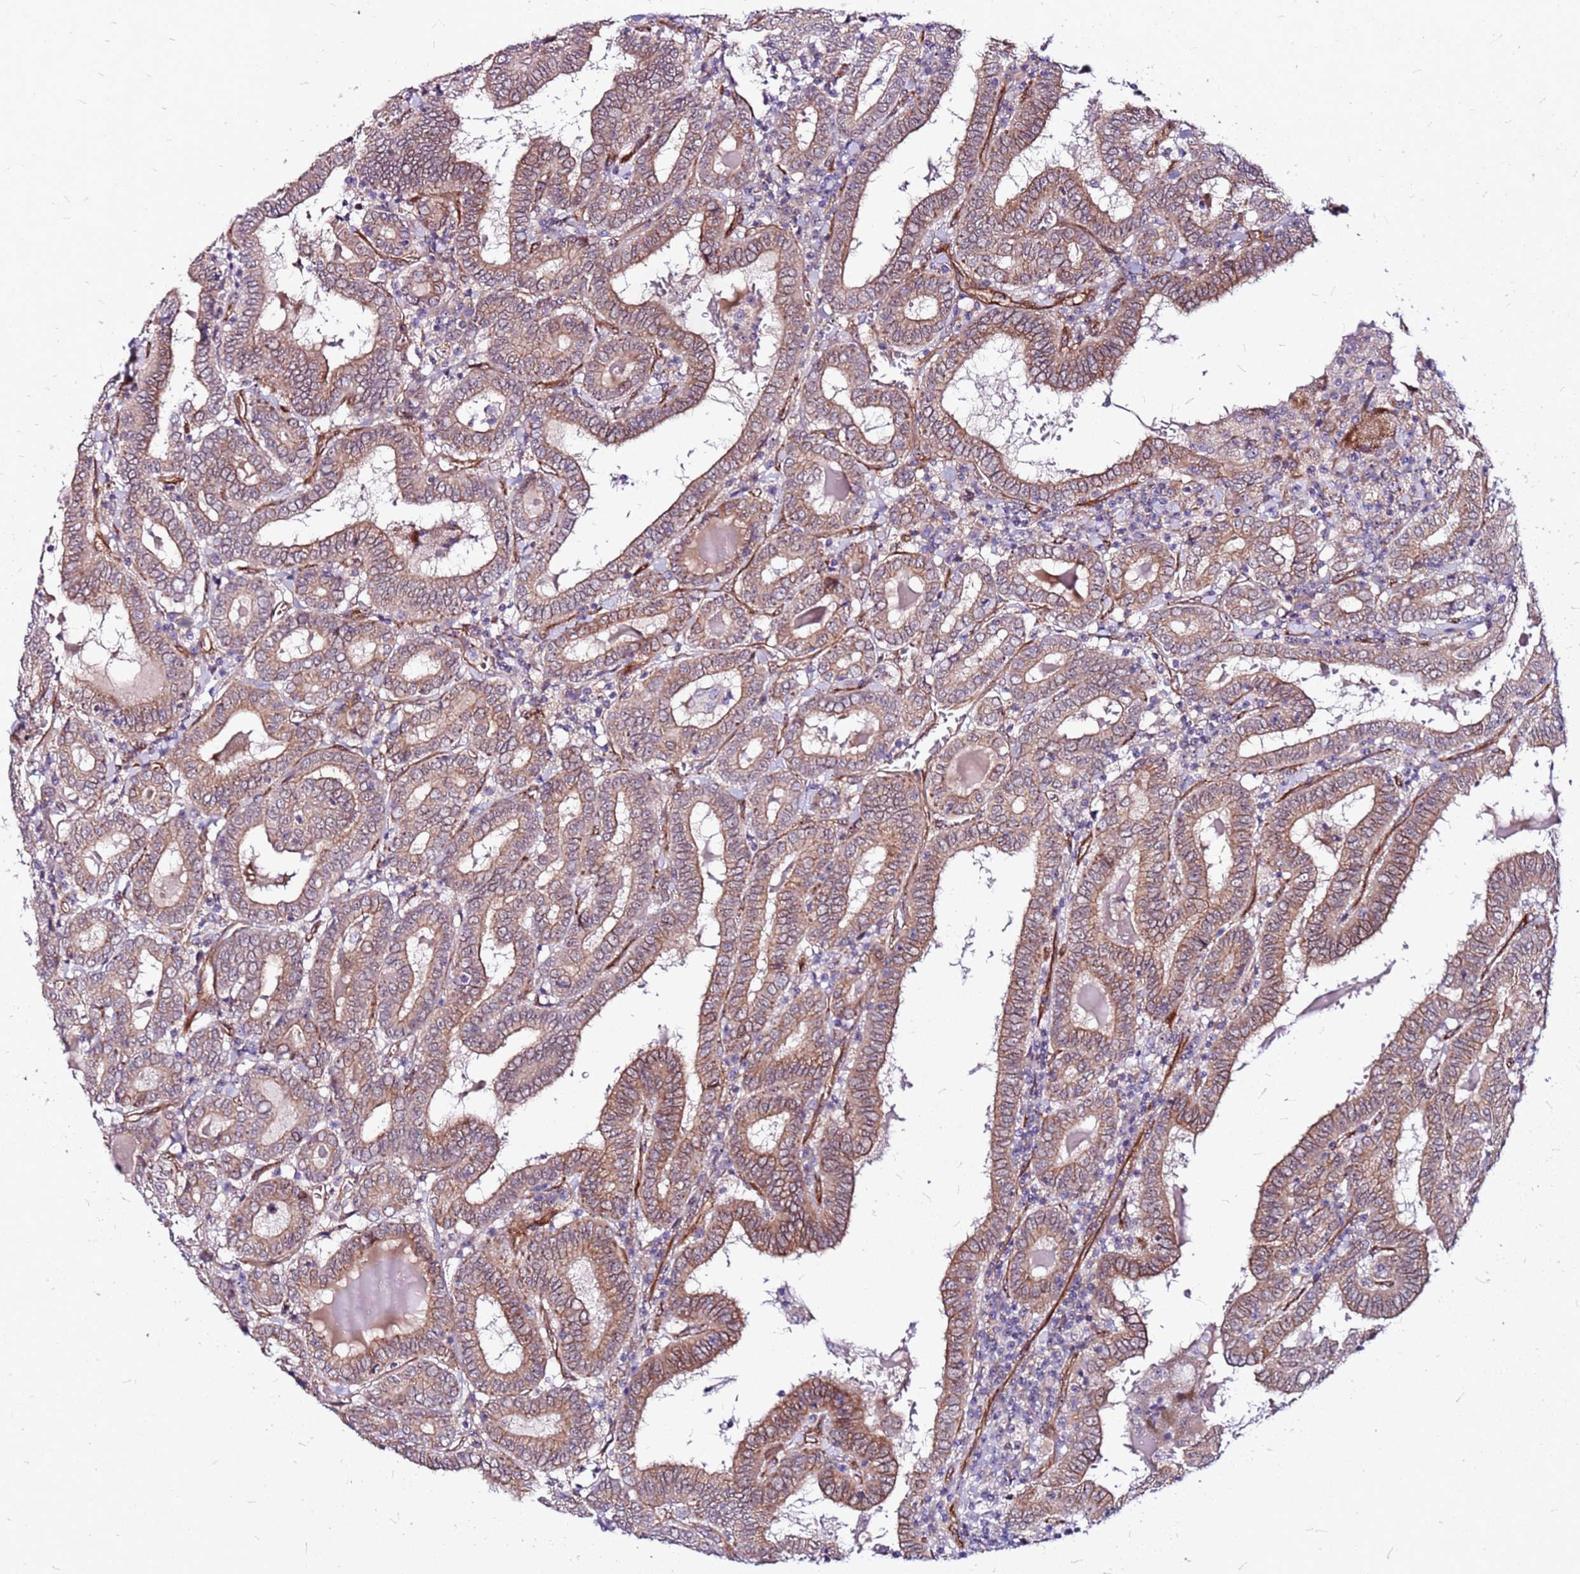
{"staining": {"intensity": "moderate", "quantity": ">75%", "location": "cytoplasmic/membranous"}, "tissue": "thyroid cancer", "cell_type": "Tumor cells", "image_type": "cancer", "snomed": [{"axis": "morphology", "description": "Papillary adenocarcinoma, NOS"}, {"axis": "topography", "description": "Thyroid gland"}], "caption": "High-power microscopy captured an immunohistochemistry (IHC) histopathology image of thyroid papillary adenocarcinoma, revealing moderate cytoplasmic/membranous positivity in approximately >75% of tumor cells.", "gene": "TOPAZ1", "patient": {"sex": "female", "age": 72}}